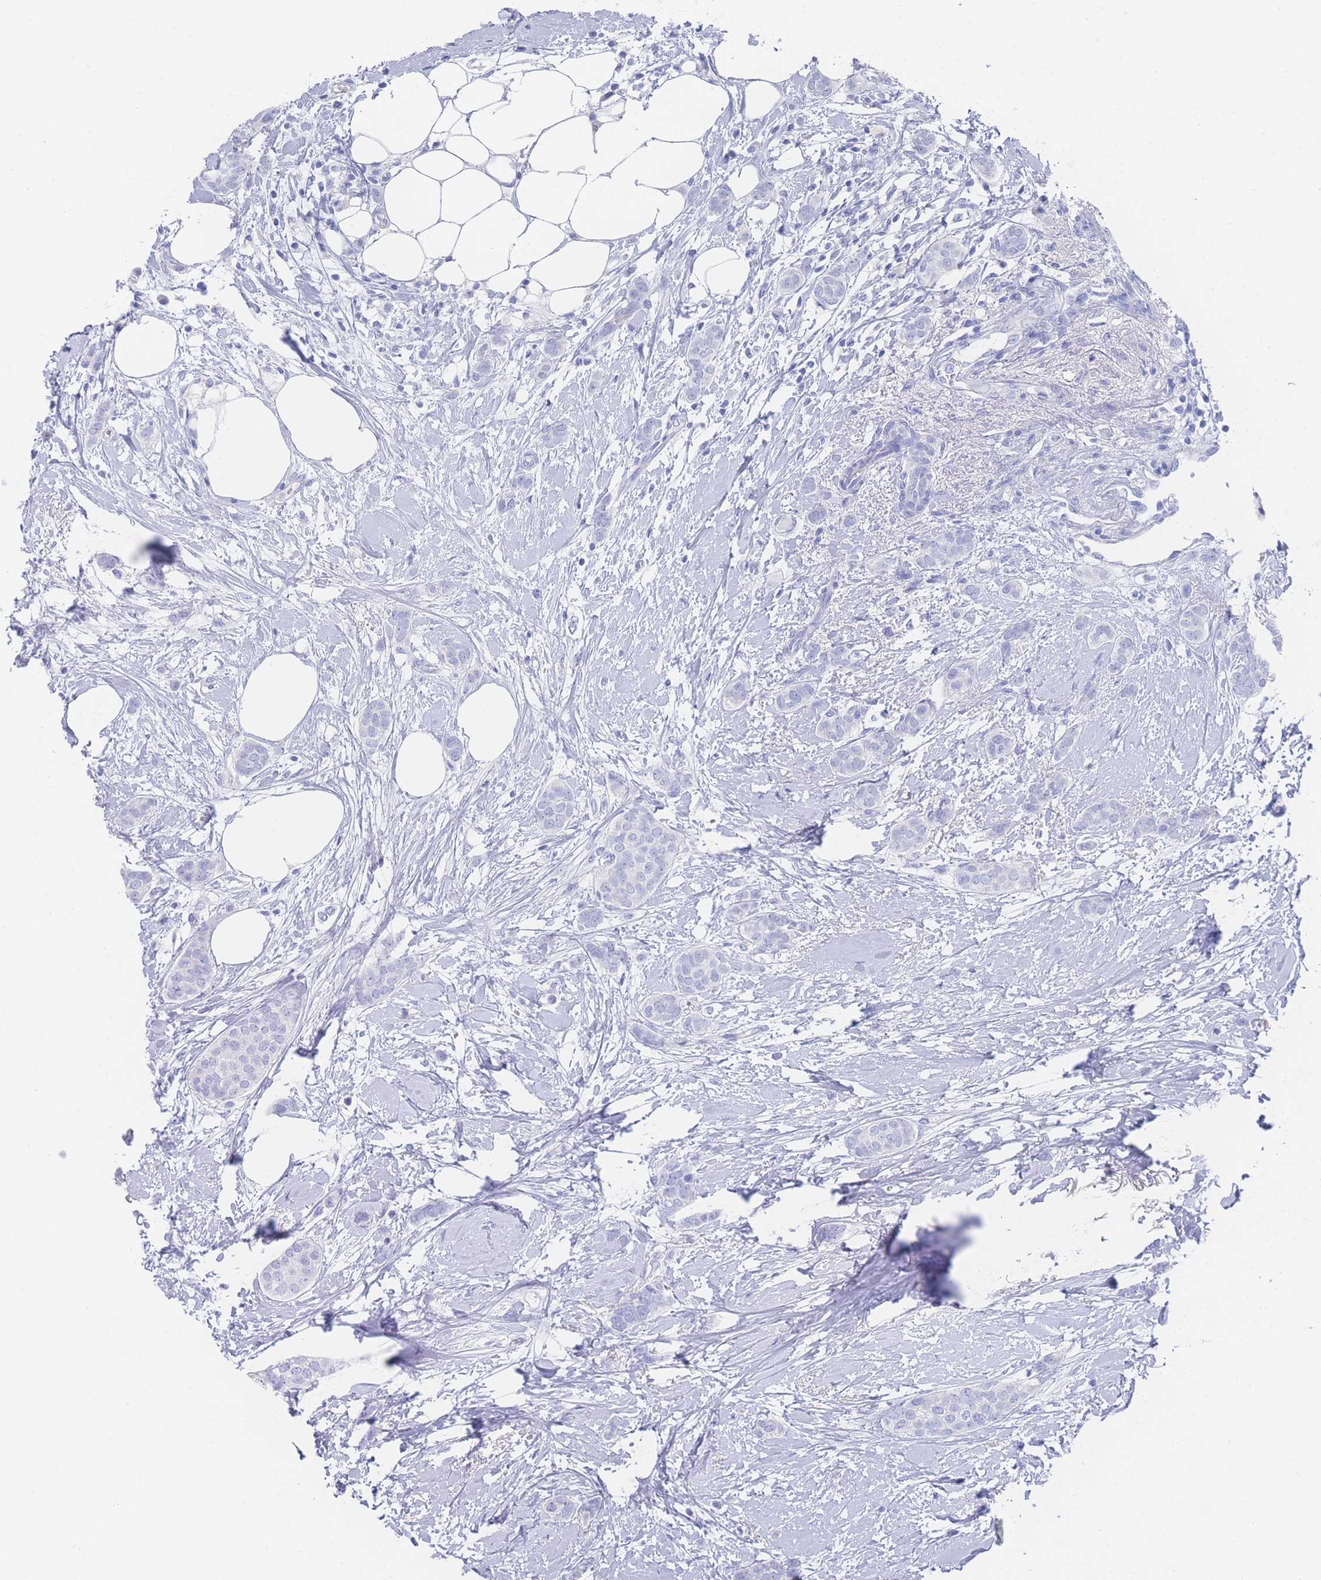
{"staining": {"intensity": "negative", "quantity": "none", "location": "none"}, "tissue": "breast cancer", "cell_type": "Tumor cells", "image_type": "cancer", "snomed": [{"axis": "morphology", "description": "Duct carcinoma"}, {"axis": "topography", "description": "Breast"}], "caption": "The immunohistochemistry photomicrograph has no significant expression in tumor cells of breast intraductal carcinoma tissue. Nuclei are stained in blue.", "gene": "LRRC37A", "patient": {"sex": "female", "age": 72}}